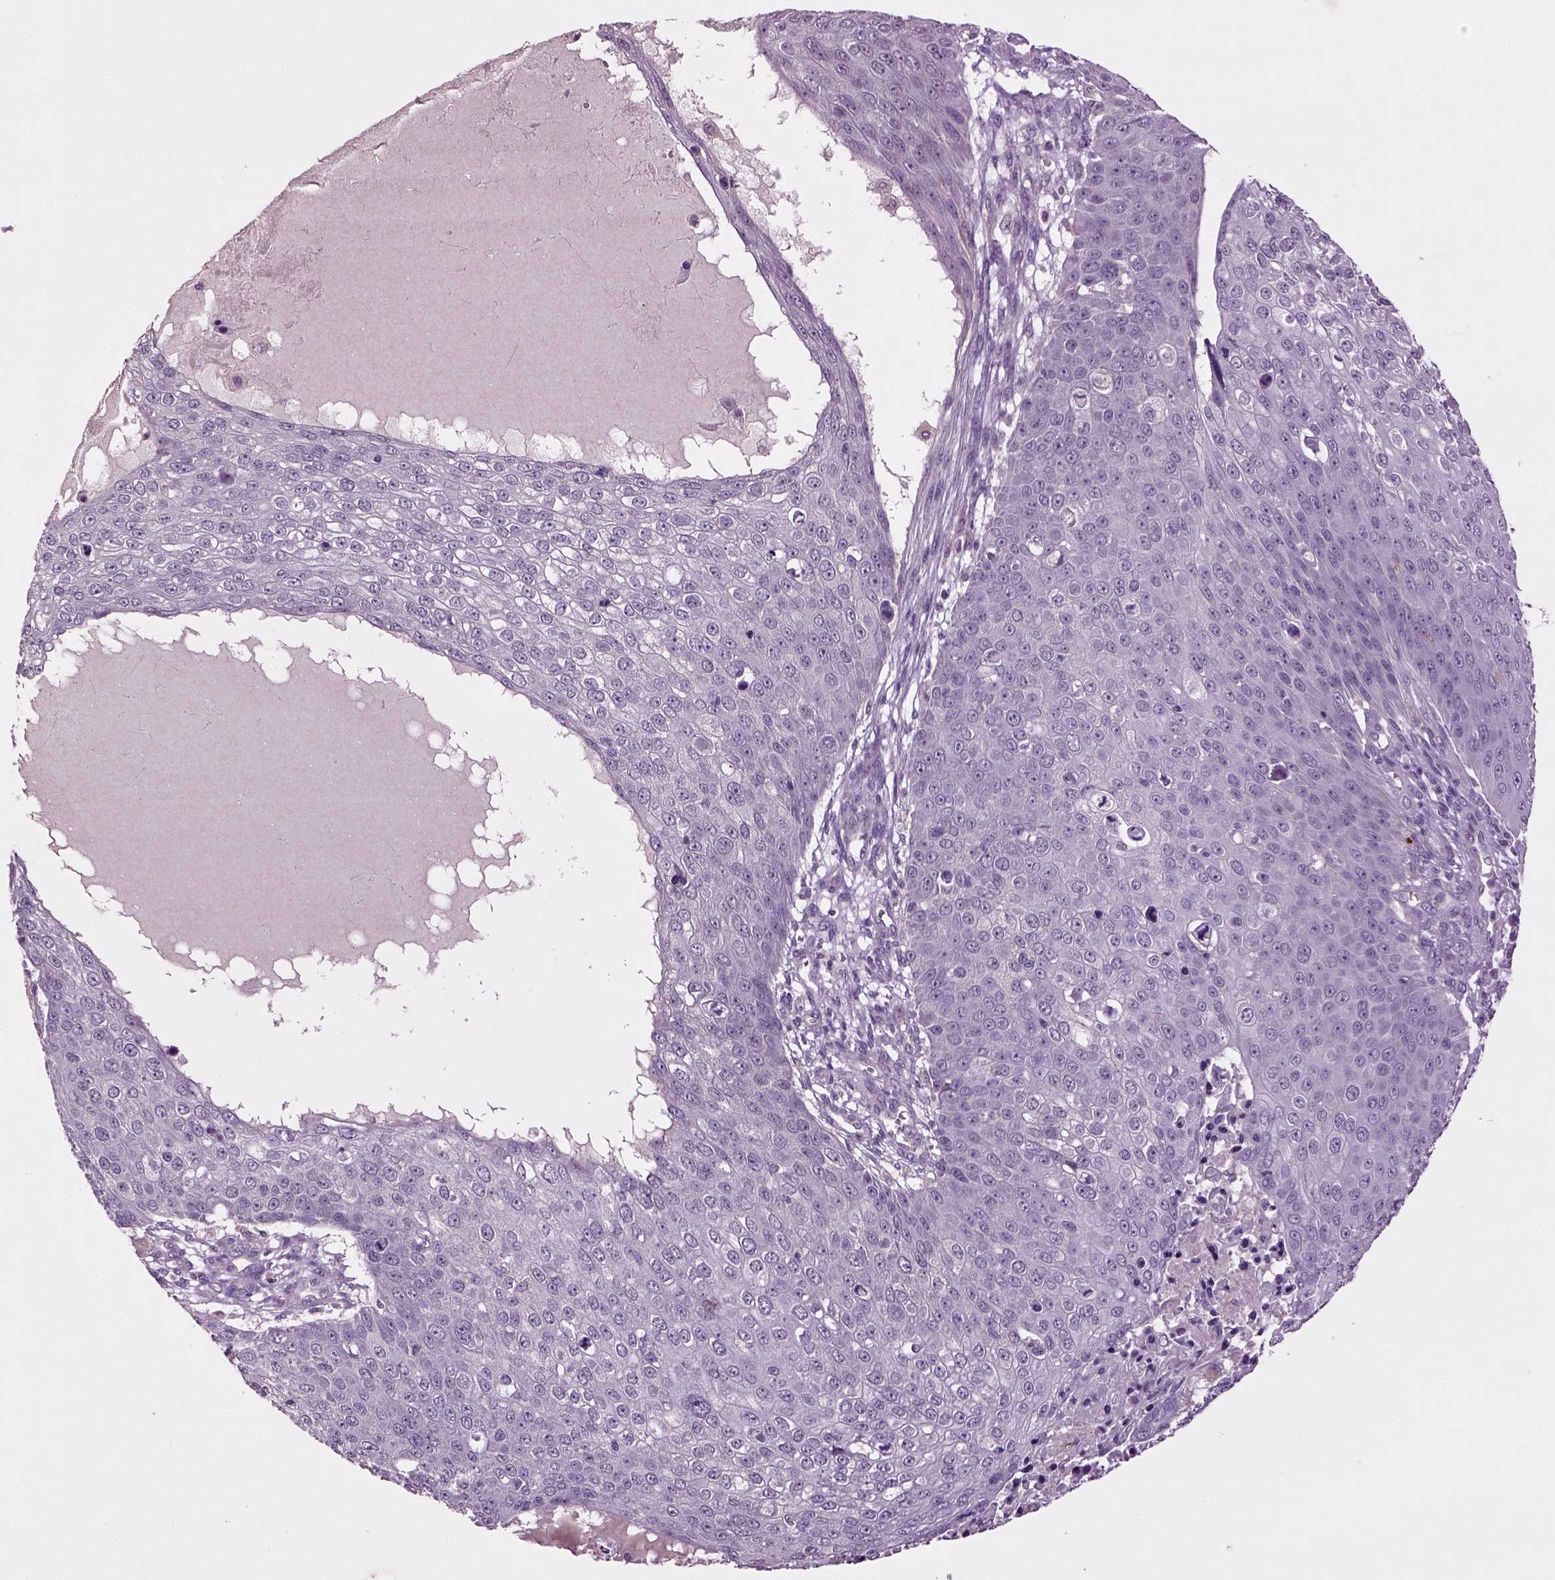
{"staining": {"intensity": "negative", "quantity": "none", "location": "none"}, "tissue": "skin cancer", "cell_type": "Tumor cells", "image_type": "cancer", "snomed": [{"axis": "morphology", "description": "Squamous cell carcinoma, NOS"}, {"axis": "topography", "description": "Skin"}], "caption": "This is an IHC micrograph of human skin cancer. There is no staining in tumor cells.", "gene": "SLC17A6", "patient": {"sex": "male", "age": 71}}